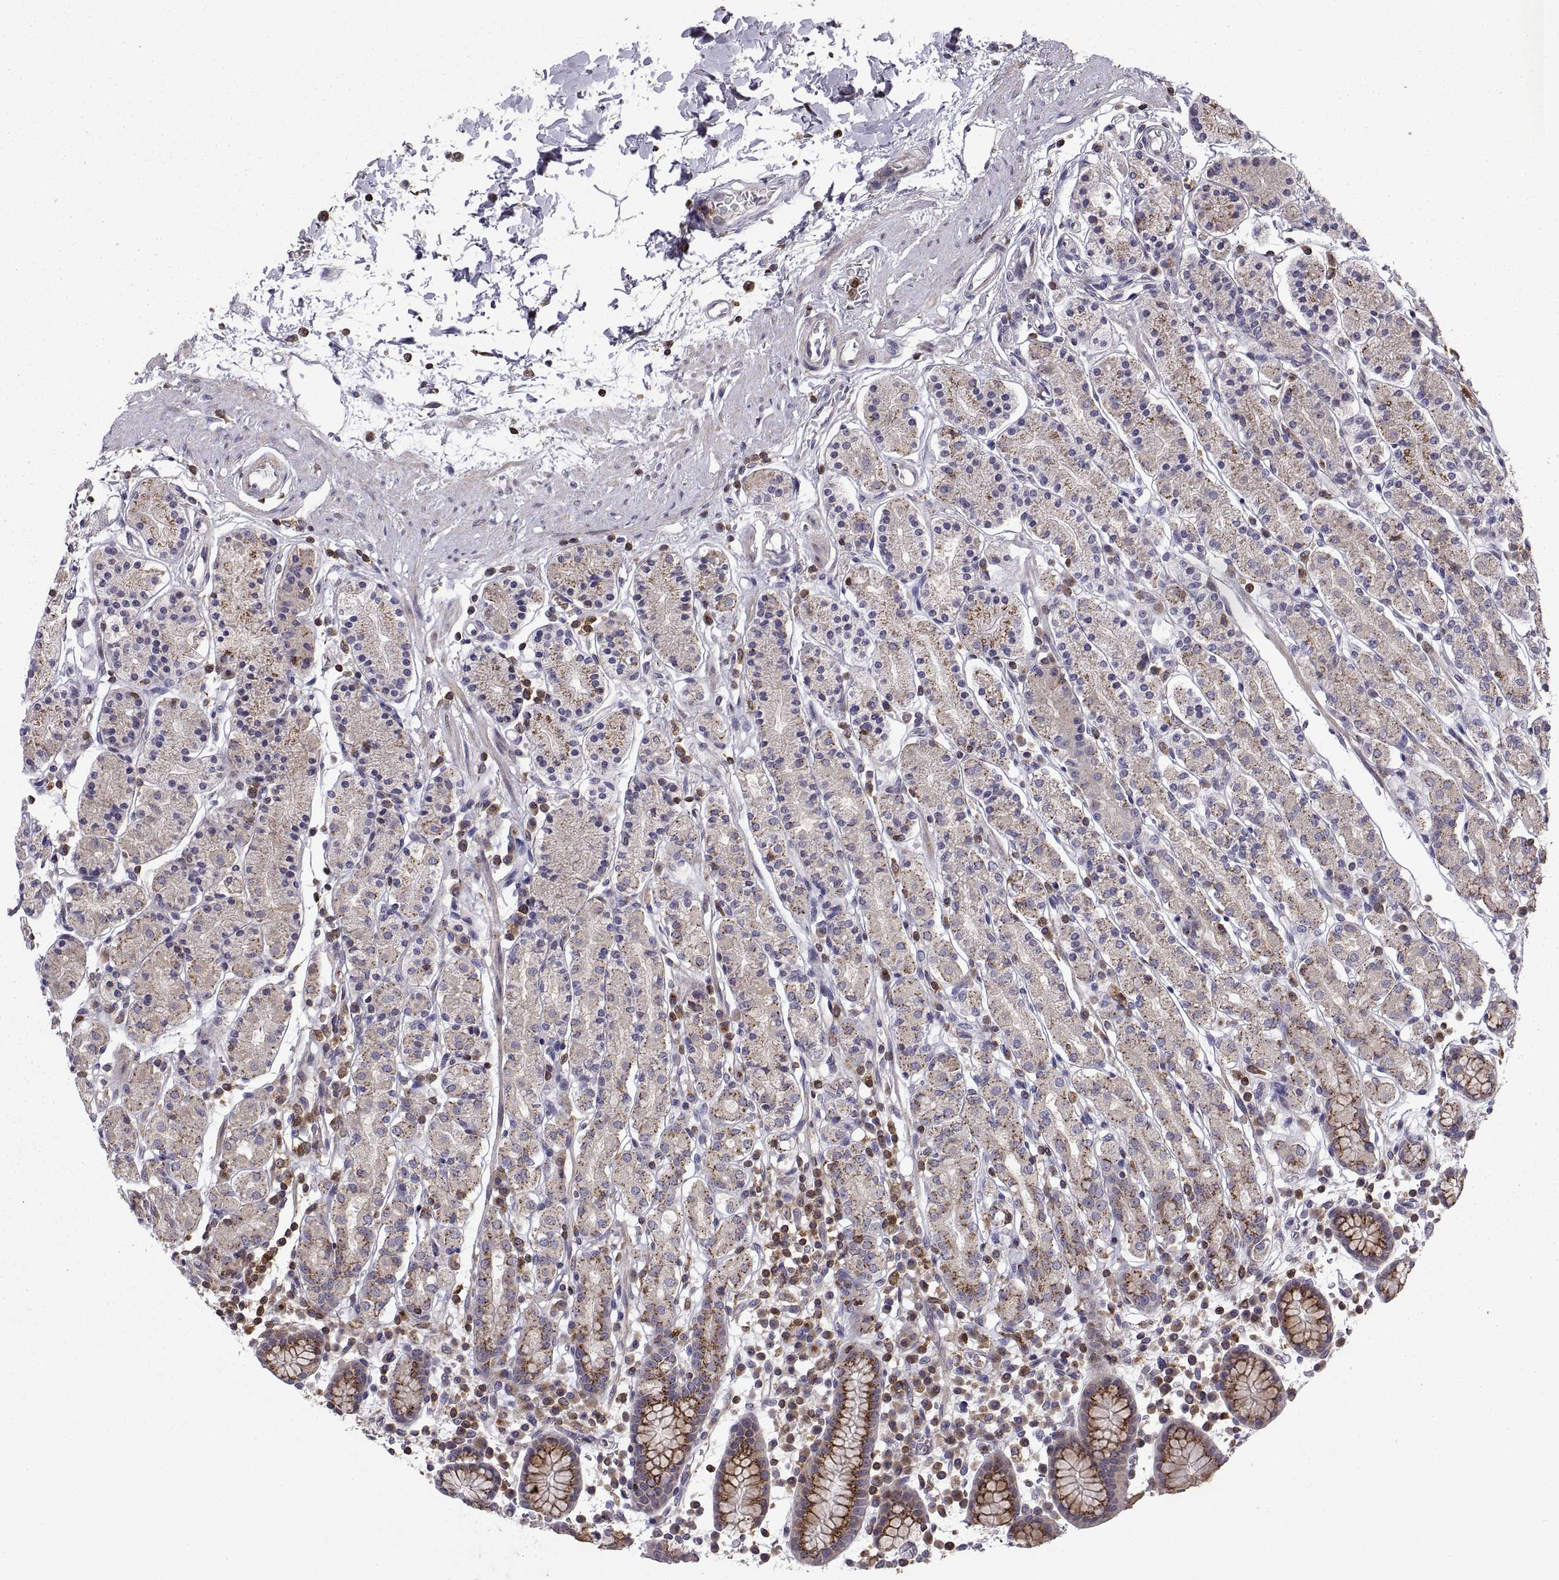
{"staining": {"intensity": "strong", "quantity": "25%-75%", "location": "cytoplasmic/membranous"}, "tissue": "stomach", "cell_type": "Glandular cells", "image_type": "normal", "snomed": [{"axis": "morphology", "description": "Normal tissue, NOS"}, {"axis": "topography", "description": "Stomach, upper"}, {"axis": "topography", "description": "Stomach"}], "caption": "Stomach stained for a protein demonstrates strong cytoplasmic/membranous positivity in glandular cells. (Stains: DAB (3,3'-diaminobenzidine) in brown, nuclei in blue, Microscopy: brightfield microscopy at high magnification).", "gene": "ACAP1", "patient": {"sex": "male", "age": 62}}